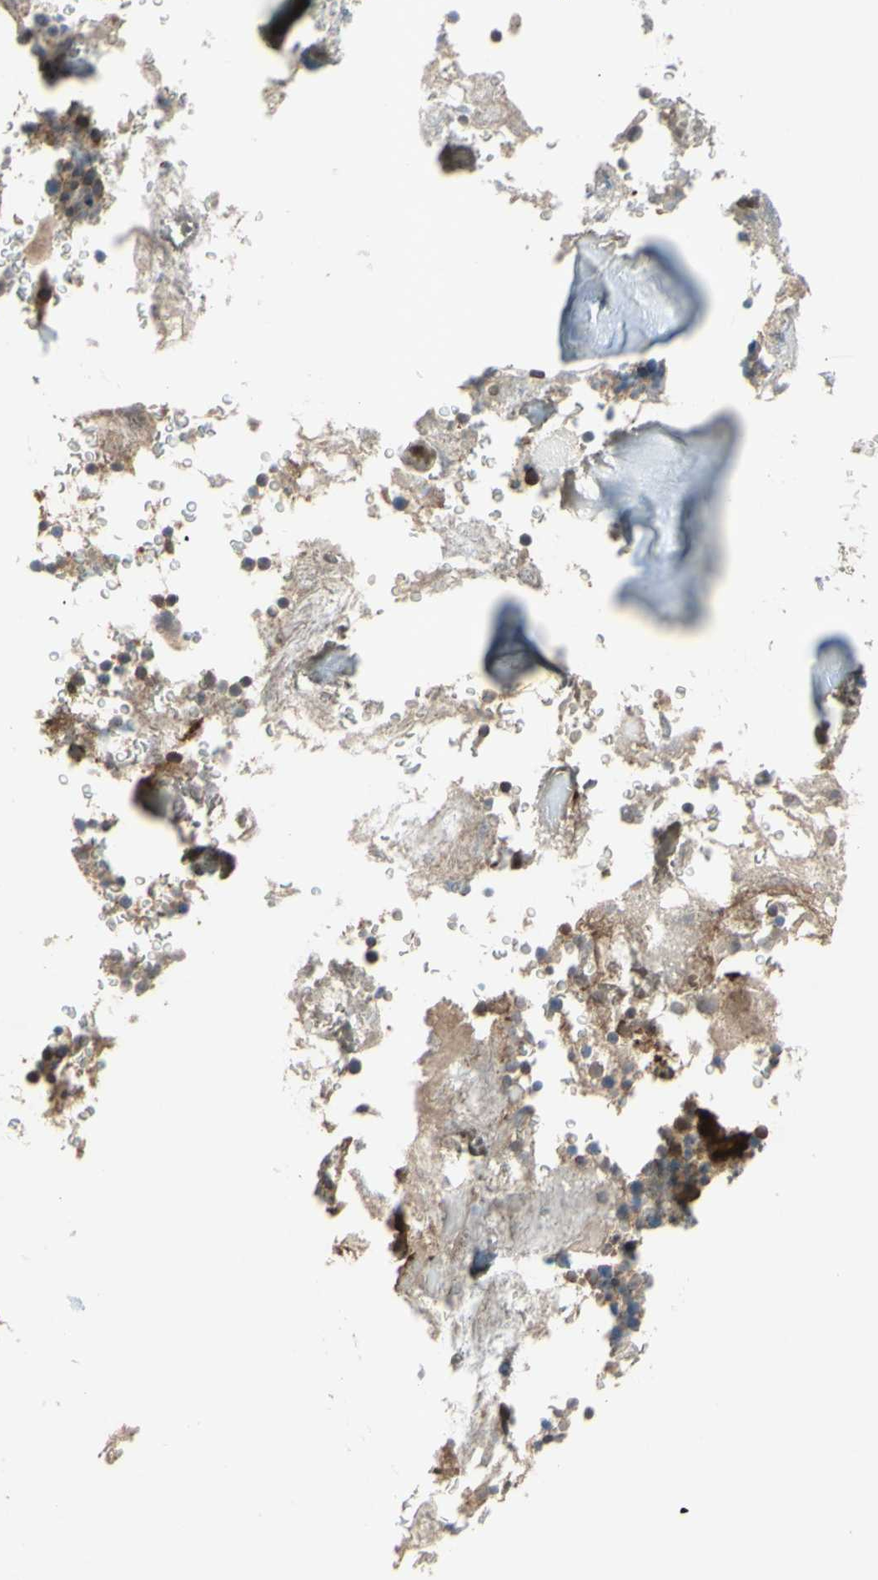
{"staining": {"intensity": "moderate", "quantity": "25%-75%", "location": "cytoplasmic/membranous"}, "tissue": "bone marrow", "cell_type": "Hematopoietic cells", "image_type": "normal", "snomed": [{"axis": "morphology", "description": "Normal tissue, NOS"}, {"axis": "topography", "description": "Bone marrow"}], "caption": "This micrograph displays benign bone marrow stained with immunohistochemistry to label a protein in brown. The cytoplasmic/membranous of hematopoietic cells show moderate positivity for the protein. Nuclei are counter-stained blue.", "gene": "CD164", "patient": {"sex": "male"}}